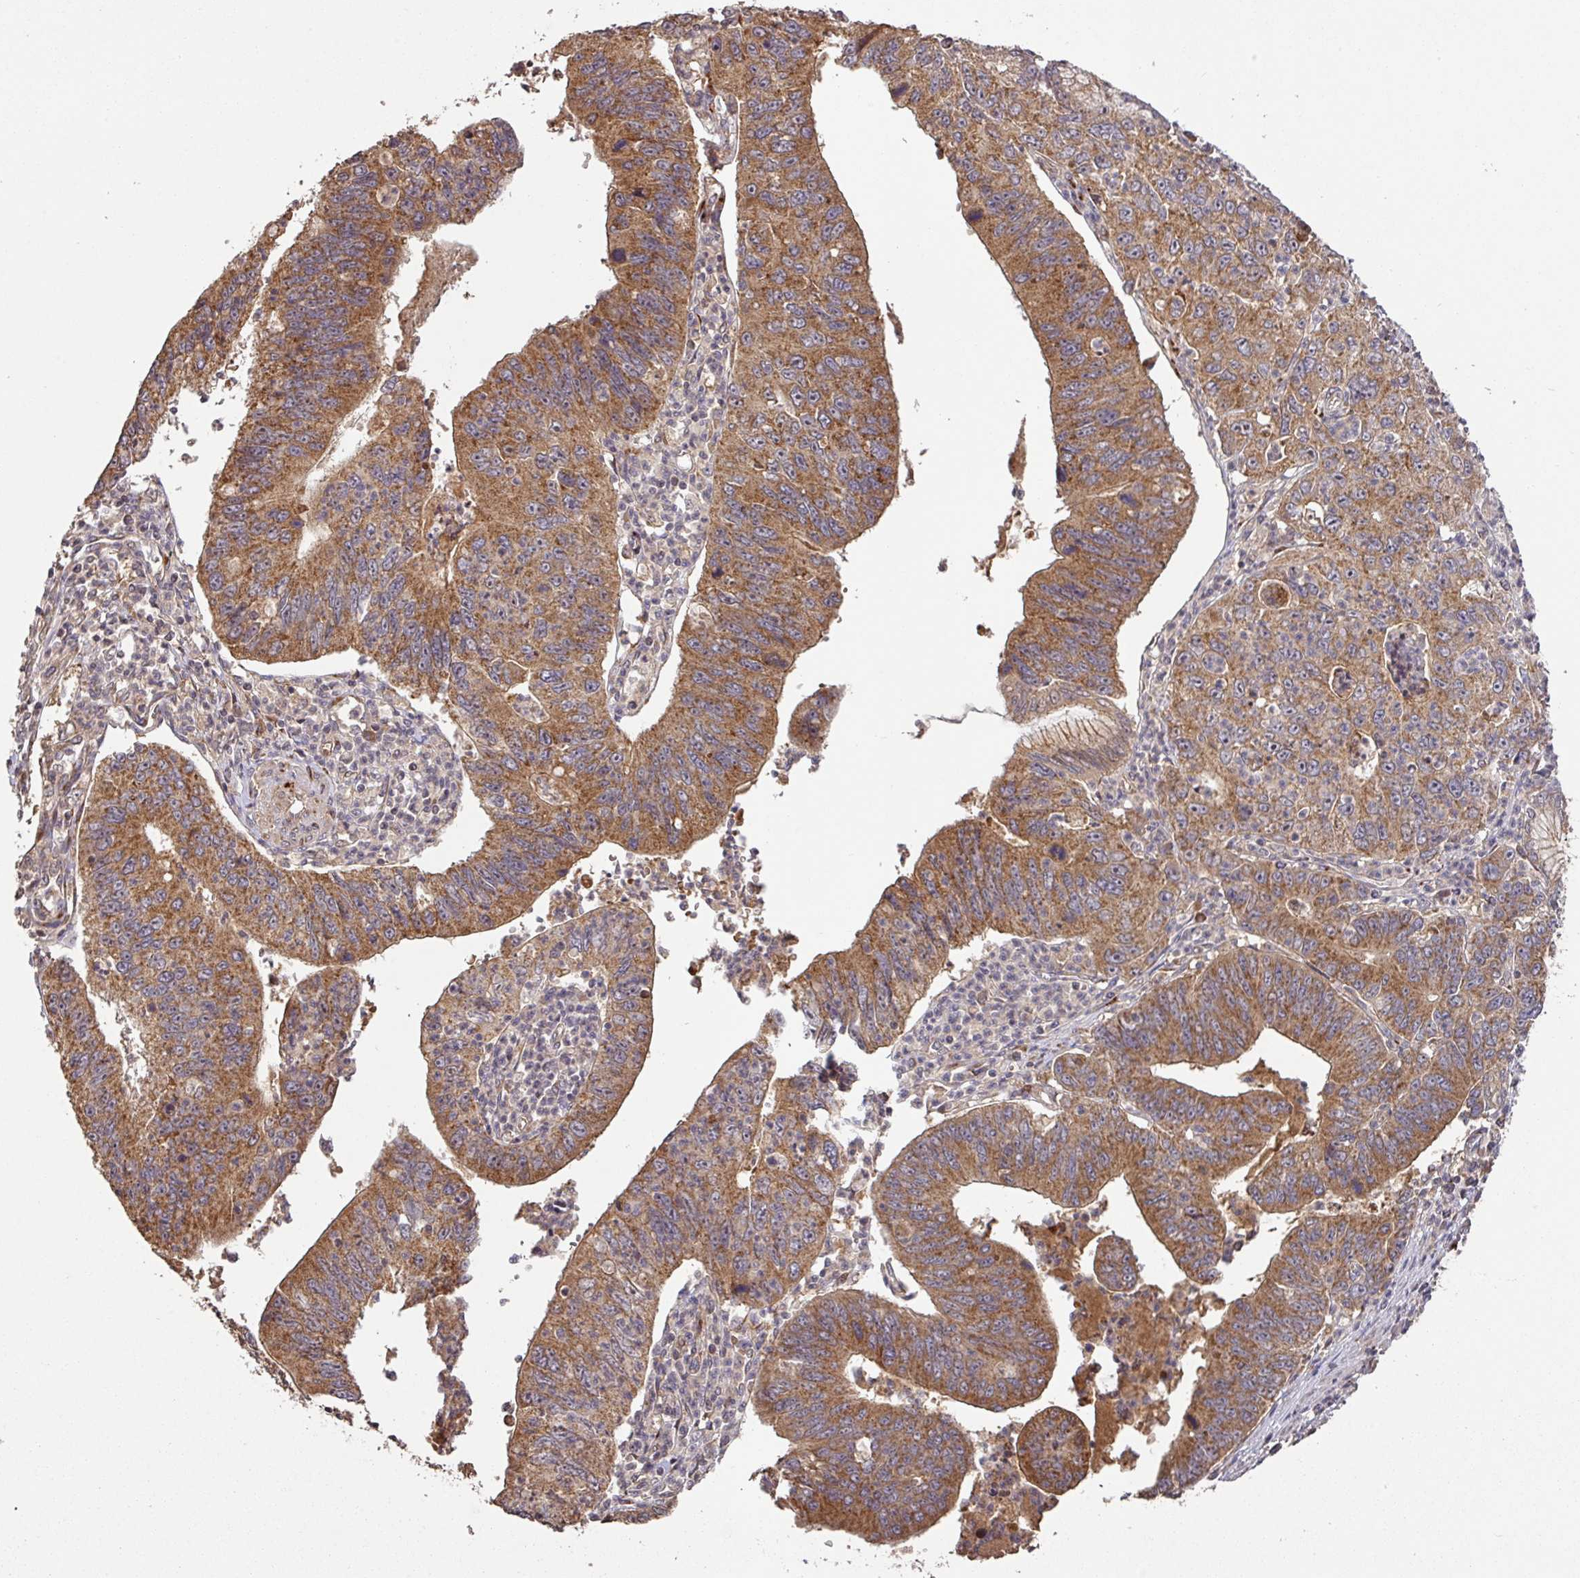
{"staining": {"intensity": "strong", "quantity": ">75%", "location": "cytoplasmic/membranous"}, "tissue": "stomach cancer", "cell_type": "Tumor cells", "image_type": "cancer", "snomed": [{"axis": "morphology", "description": "Adenocarcinoma, NOS"}, {"axis": "topography", "description": "Stomach"}], "caption": "Immunohistochemistry (IHC) (DAB) staining of stomach cancer (adenocarcinoma) demonstrates strong cytoplasmic/membranous protein staining in about >75% of tumor cells. (Stains: DAB (3,3'-diaminobenzidine) in brown, nuclei in blue, Microscopy: brightfield microscopy at high magnification).", "gene": "MRRF", "patient": {"sex": "male", "age": 59}}